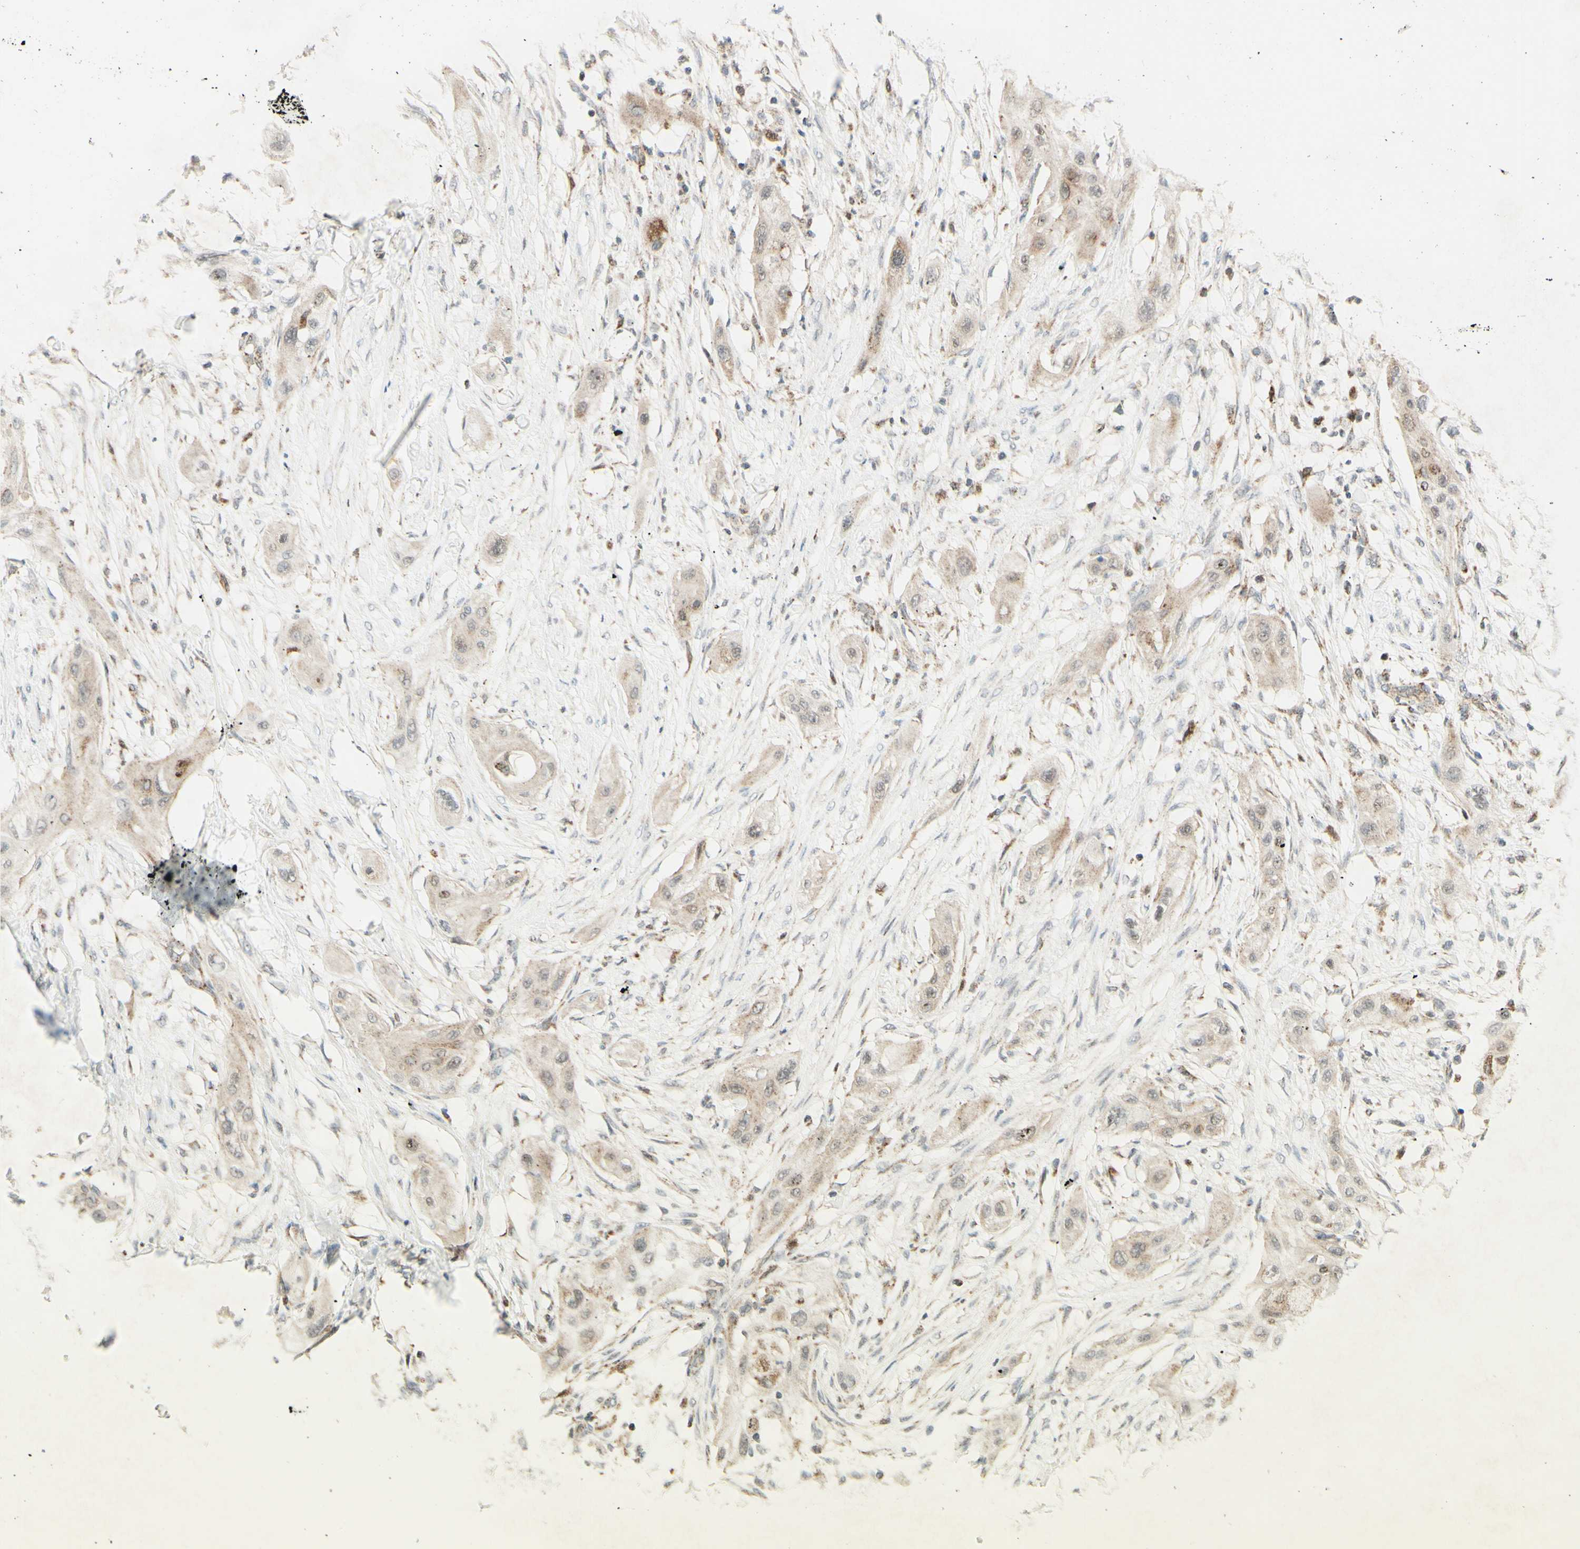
{"staining": {"intensity": "weak", "quantity": "25%-75%", "location": "cytoplasmic/membranous"}, "tissue": "lung cancer", "cell_type": "Tumor cells", "image_type": "cancer", "snomed": [{"axis": "morphology", "description": "Squamous cell carcinoma, NOS"}, {"axis": "topography", "description": "Lung"}], "caption": "Protein expression analysis of human squamous cell carcinoma (lung) reveals weak cytoplasmic/membranous staining in about 25%-75% of tumor cells.", "gene": "DHRS3", "patient": {"sex": "female", "age": 47}}